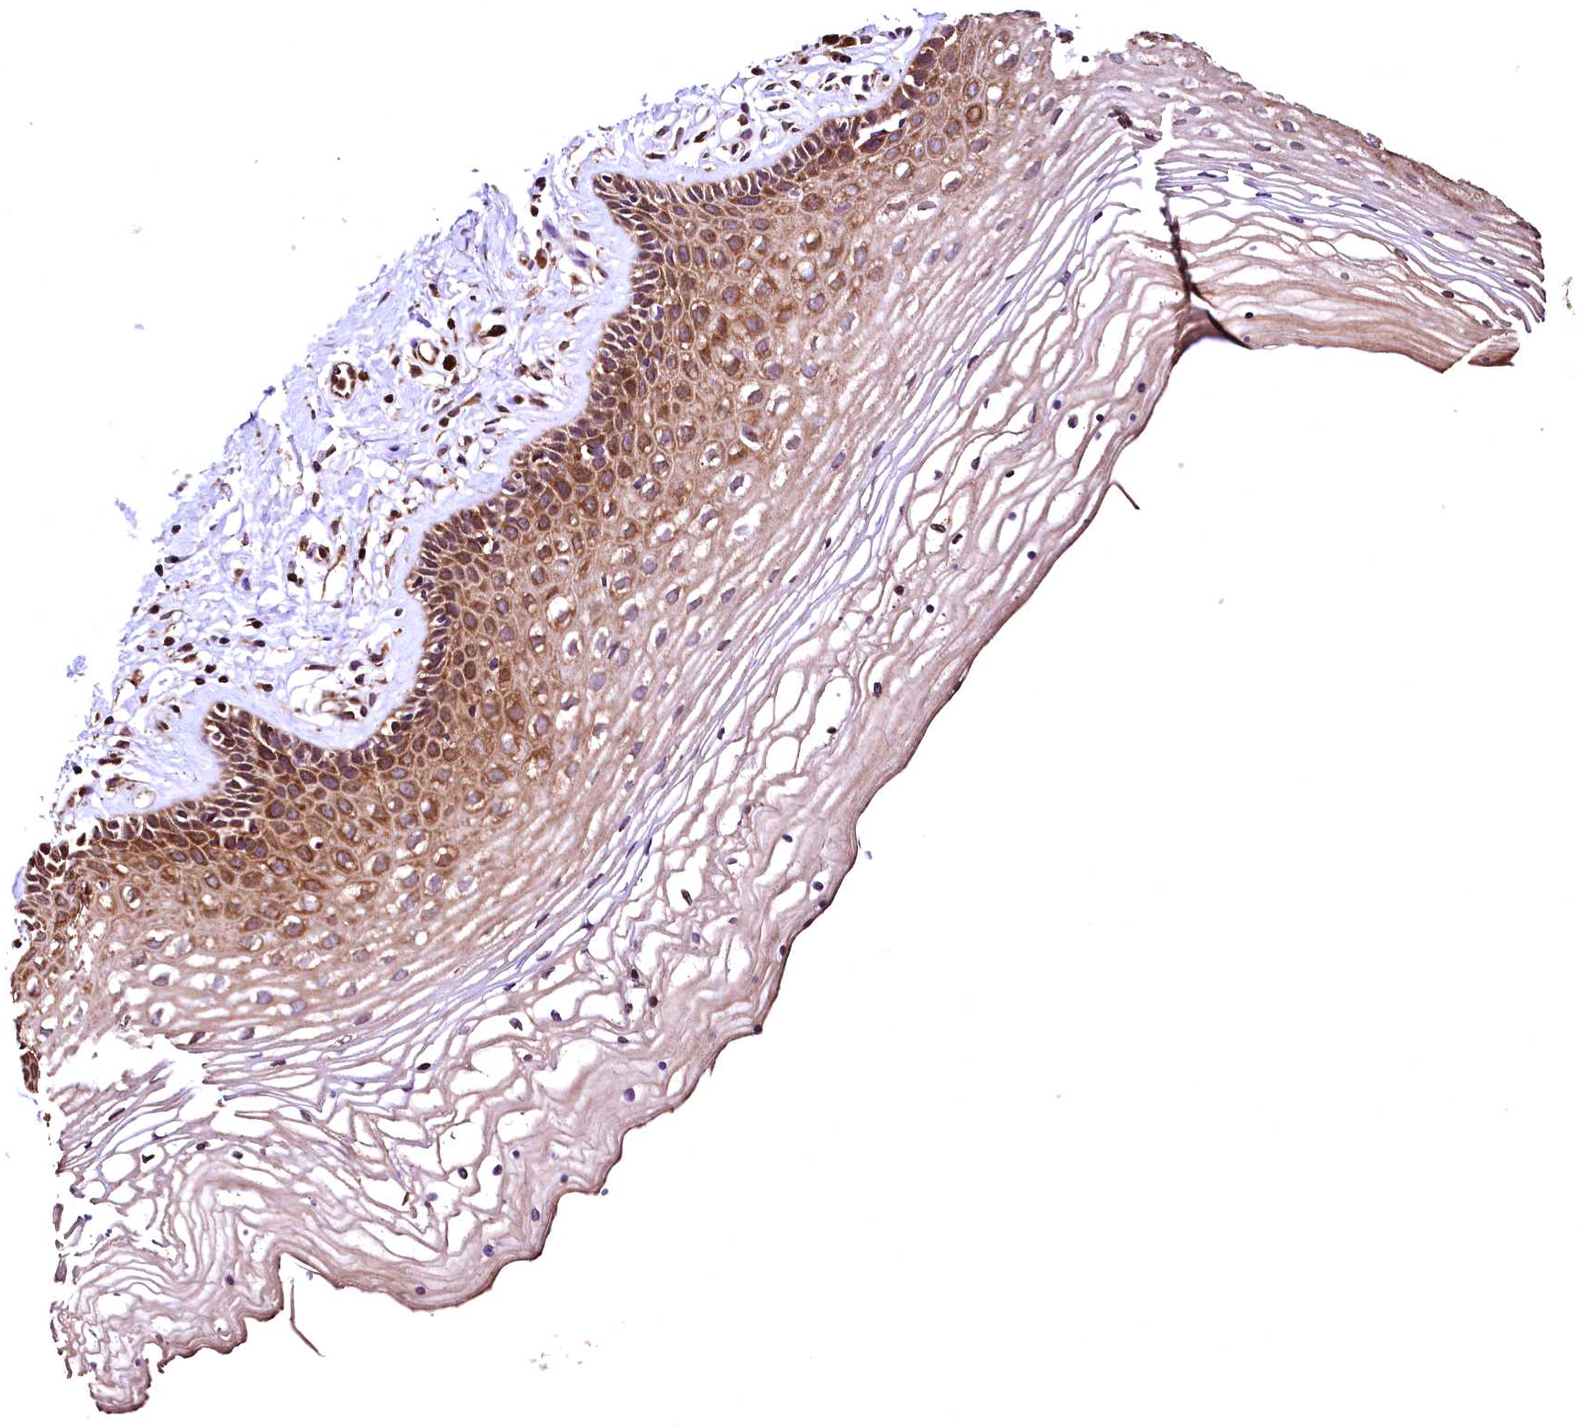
{"staining": {"intensity": "moderate", "quantity": ">75%", "location": "cytoplasmic/membranous"}, "tissue": "vagina", "cell_type": "Squamous epithelial cells", "image_type": "normal", "snomed": [{"axis": "morphology", "description": "Normal tissue, NOS"}, {"axis": "topography", "description": "Vagina"}], "caption": "A high-resolution image shows IHC staining of normal vagina, which reveals moderate cytoplasmic/membranous staining in about >75% of squamous epithelial cells.", "gene": "LRSAM1", "patient": {"sex": "female", "age": 46}}